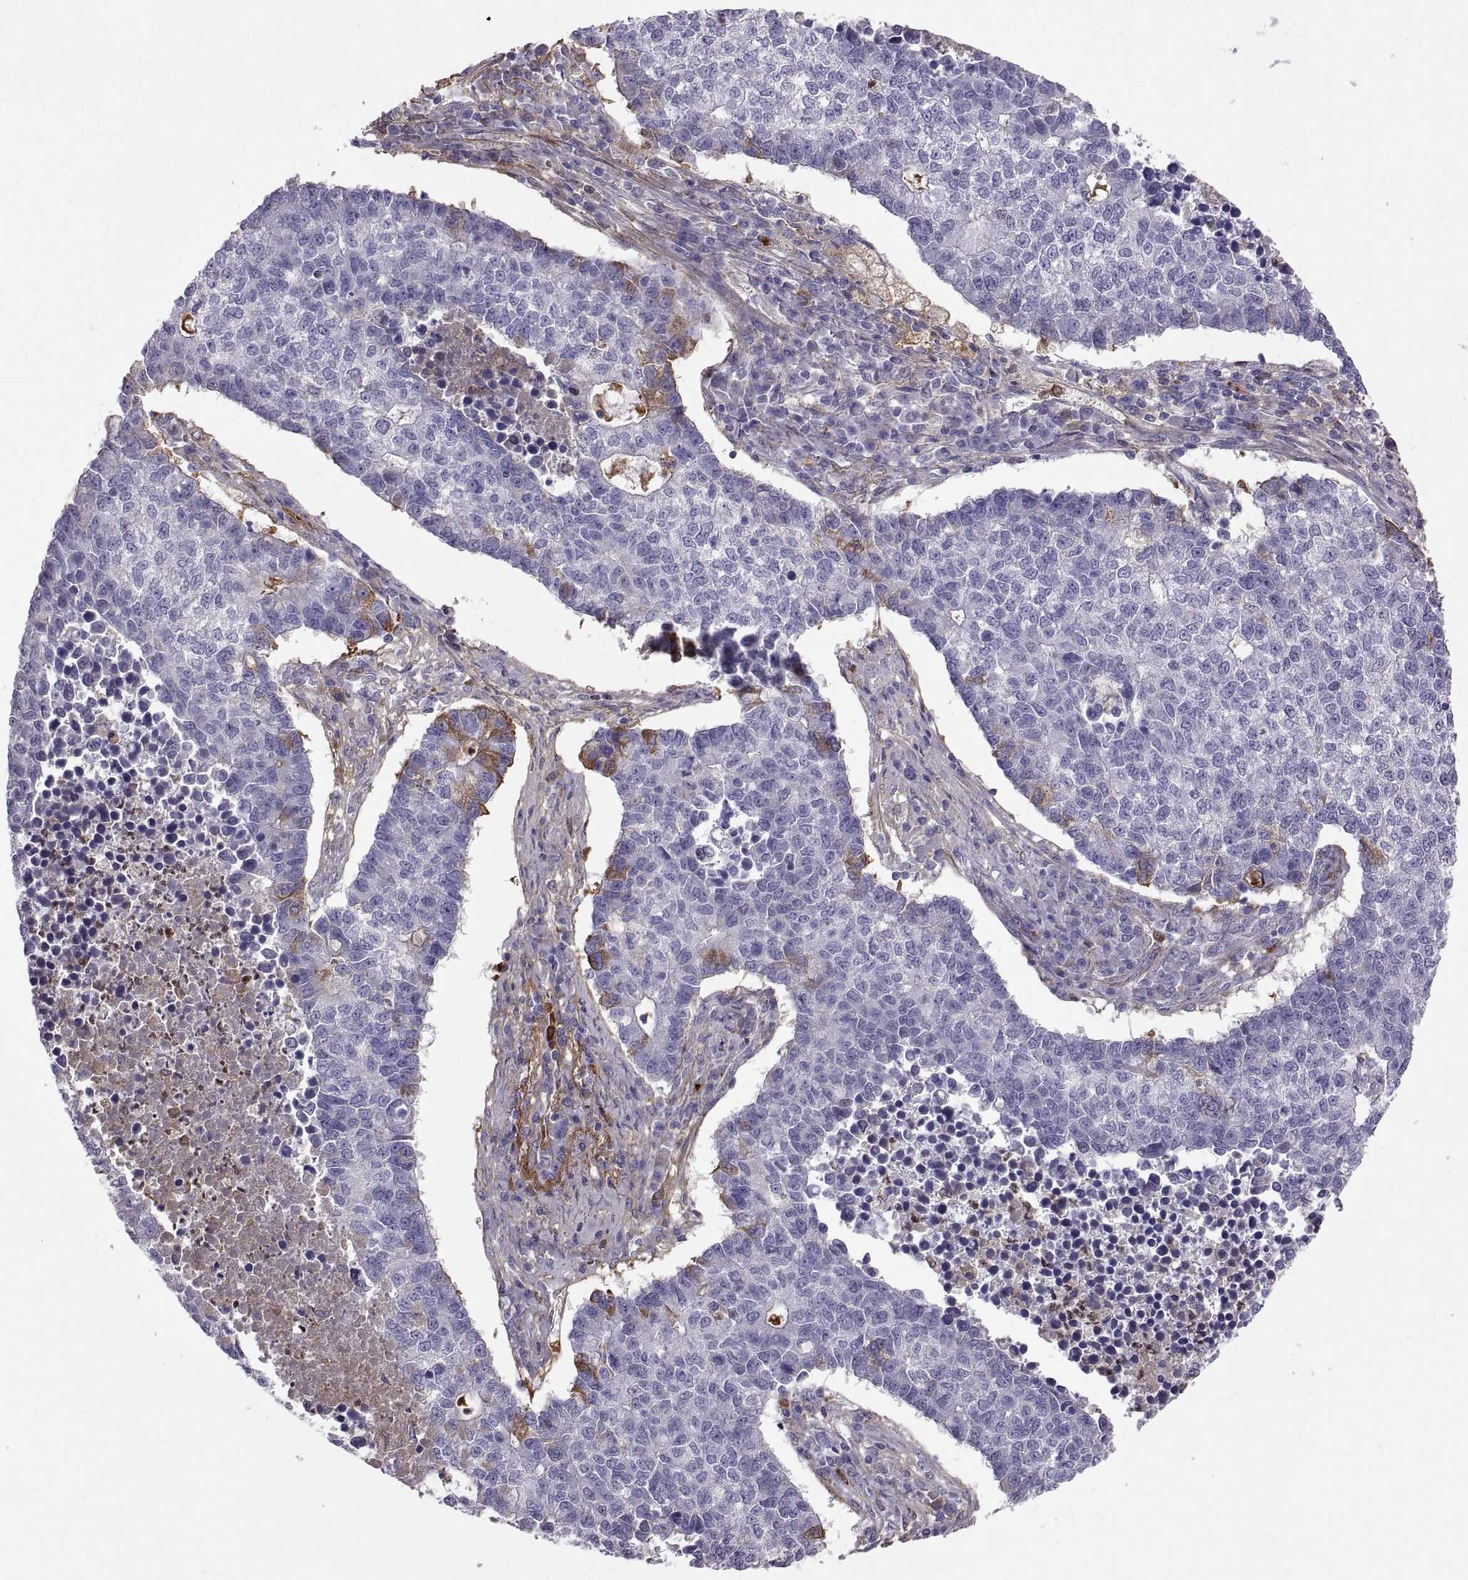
{"staining": {"intensity": "negative", "quantity": "none", "location": "none"}, "tissue": "lung cancer", "cell_type": "Tumor cells", "image_type": "cancer", "snomed": [{"axis": "morphology", "description": "Adenocarcinoma, NOS"}, {"axis": "topography", "description": "Lung"}], "caption": "Tumor cells are negative for brown protein staining in adenocarcinoma (lung). The staining was performed using DAB (3,3'-diaminobenzidine) to visualize the protein expression in brown, while the nuclei were stained in blue with hematoxylin (Magnification: 20x).", "gene": "EMILIN2", "patient": {"sex": "male", "age": 57}}